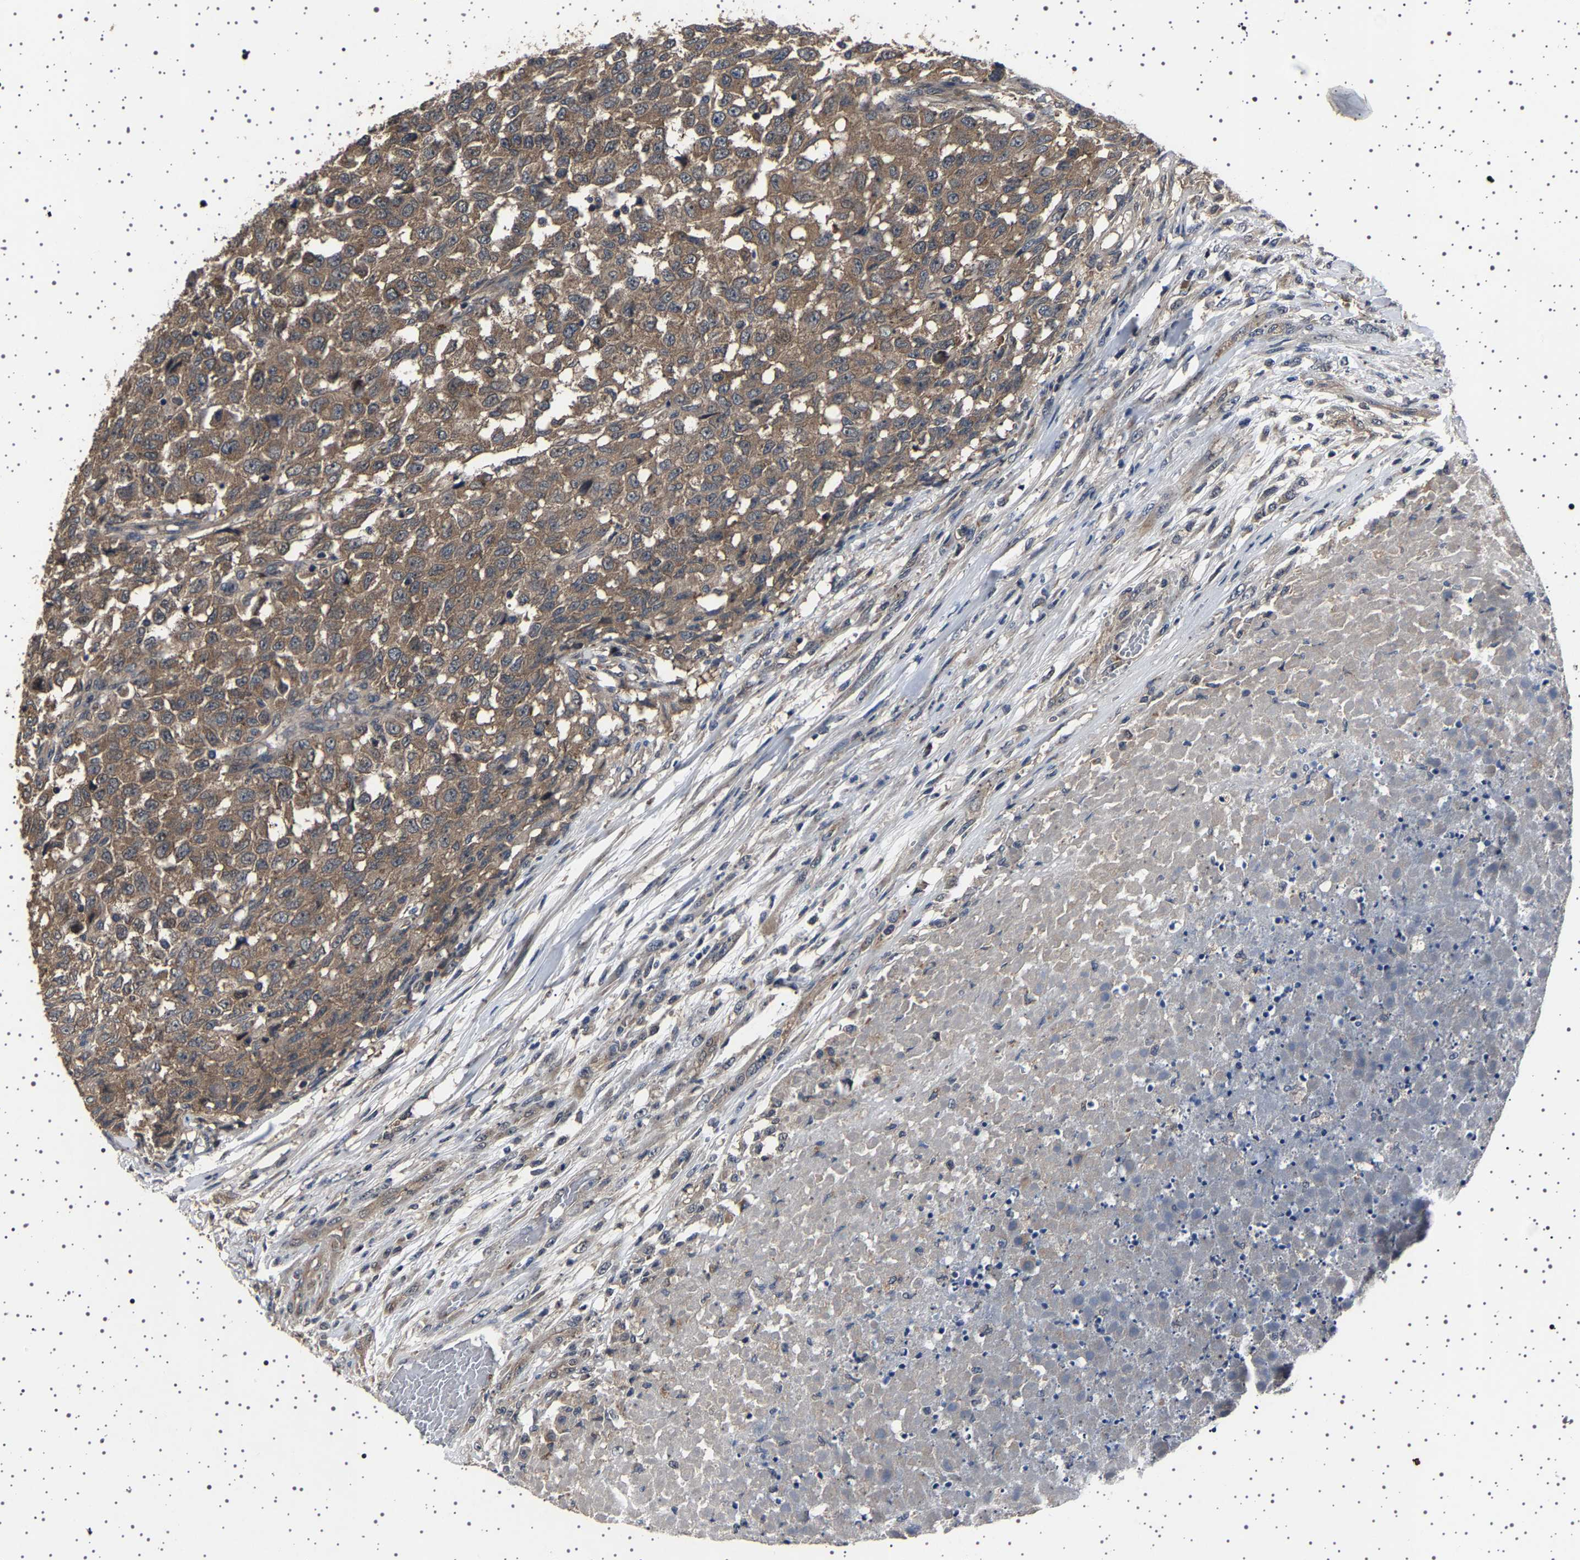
{"staining": {"intensity": "moderate", "quantity": ">75%", "location": "cytoplasmic/membranous"}, "tissue": "testis cancer", "cell_type": "Tumor cells", "image_type": "cancer", "snomed": [{"axis": "morphology", "description": "Seminoma, NOS"}, {"axis": "topography", "description": "Testis"}], "caption": "An image of testis cancer stained for a protein shows moderate cytoplasmic/membranous brown staining in tumor cells. (DAB (3,3'-diaminobenzidine) IHC with brightfield microscopy, high magnification).", "gene": "NCKAP1", "patient": {"sex": "male", "age": 59}}